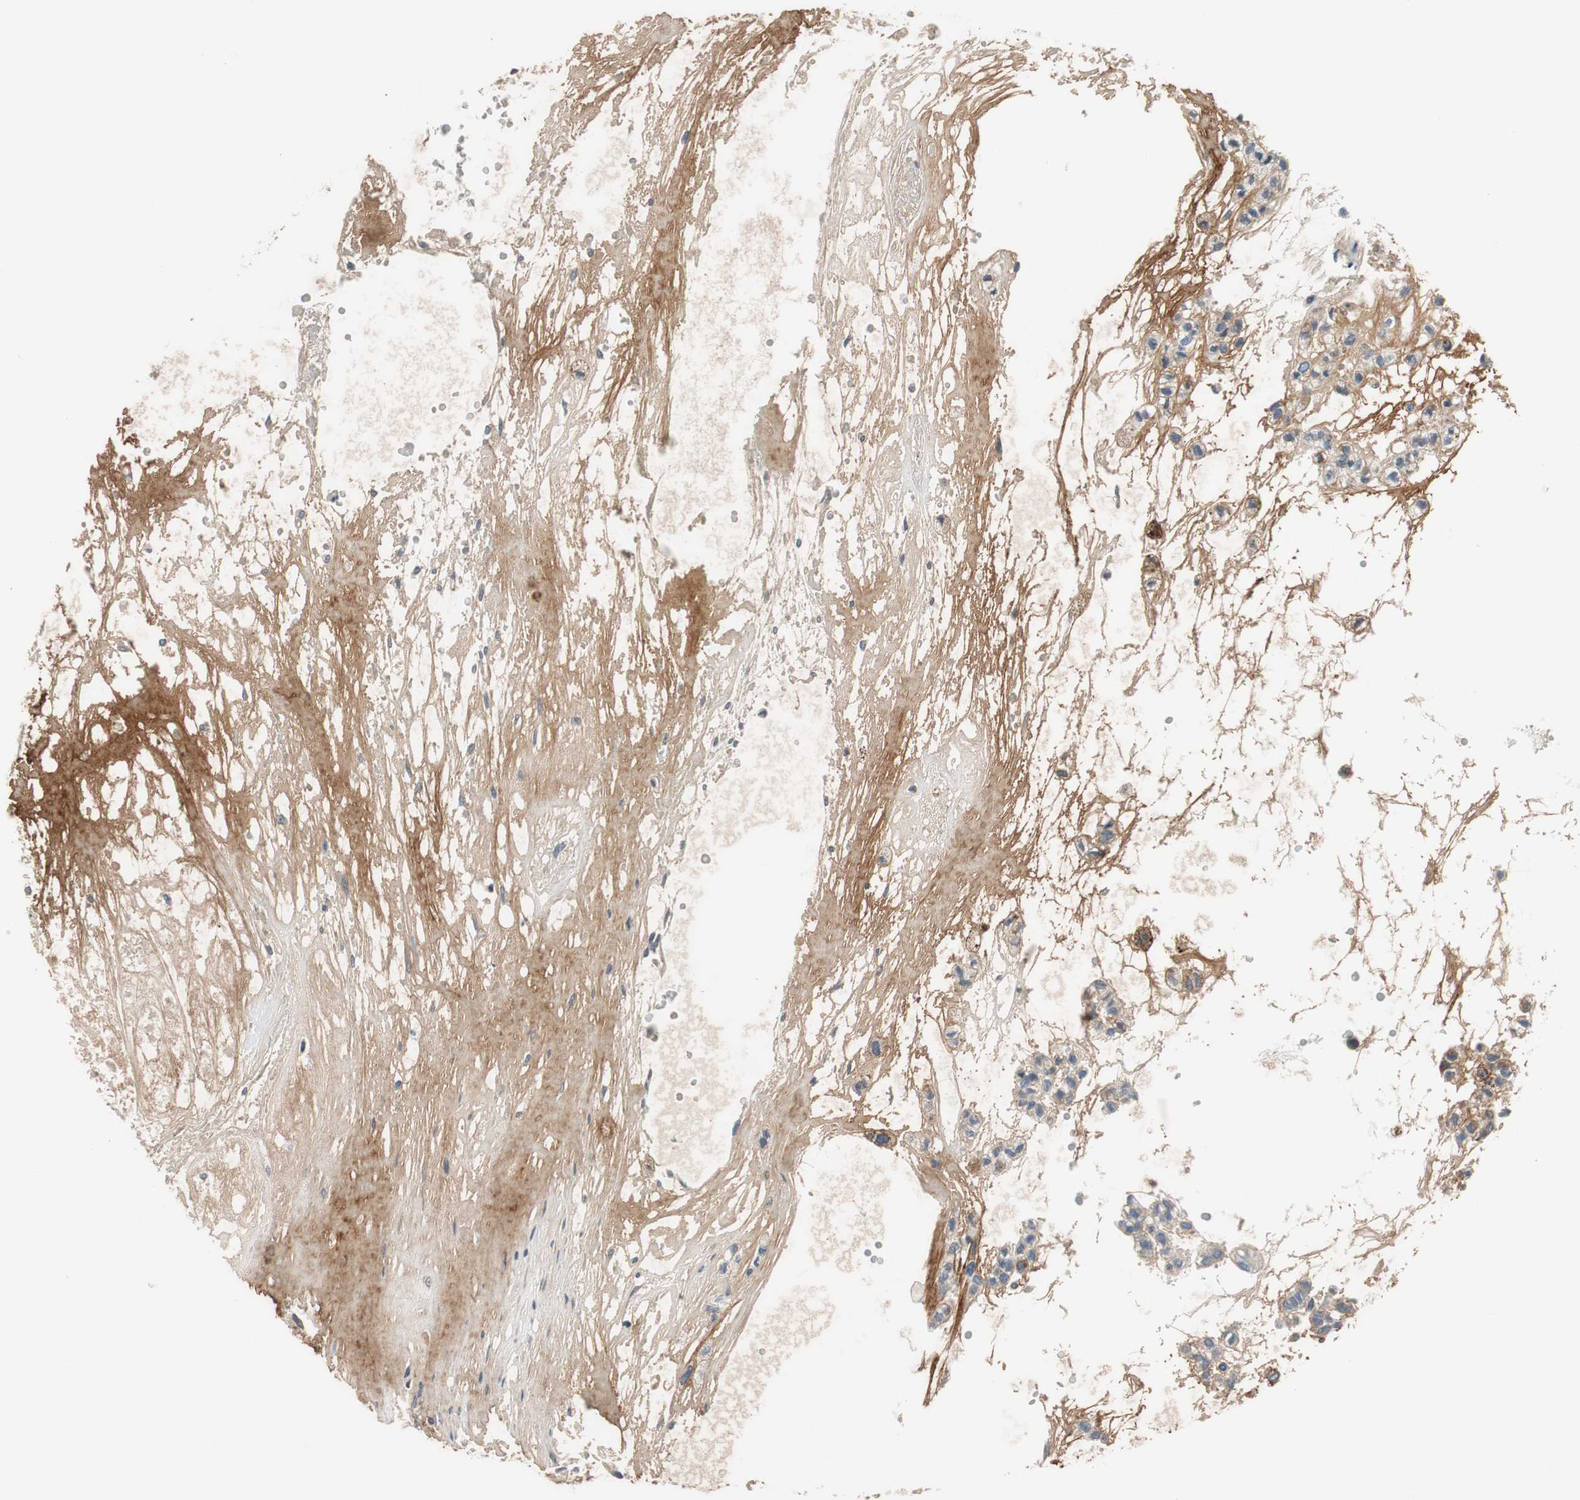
{"staining": {"intensity": "weak", "quantity": "25%-75%", "location": "cytoplasmic/membranous"}, "tissue": "head and neck cancer", "cell_type": "Tumor cells", "image_type": "cancer", "snomed": [{"axis": "morphology", "description": "Adenocarcinoma, NOS"}, {"axis": "morphology", "description": "Adenoma, NOS"}, {"axis": "topography", "description": "Head-Neck"}], "caption": "A brown stain shows weak cytoplasmic/membranous staining of a protein in human head and neck cancer (adenoma) tumor cells.", "gene": "COL12A1", "patient": {"sex": "female", "age": 55}}